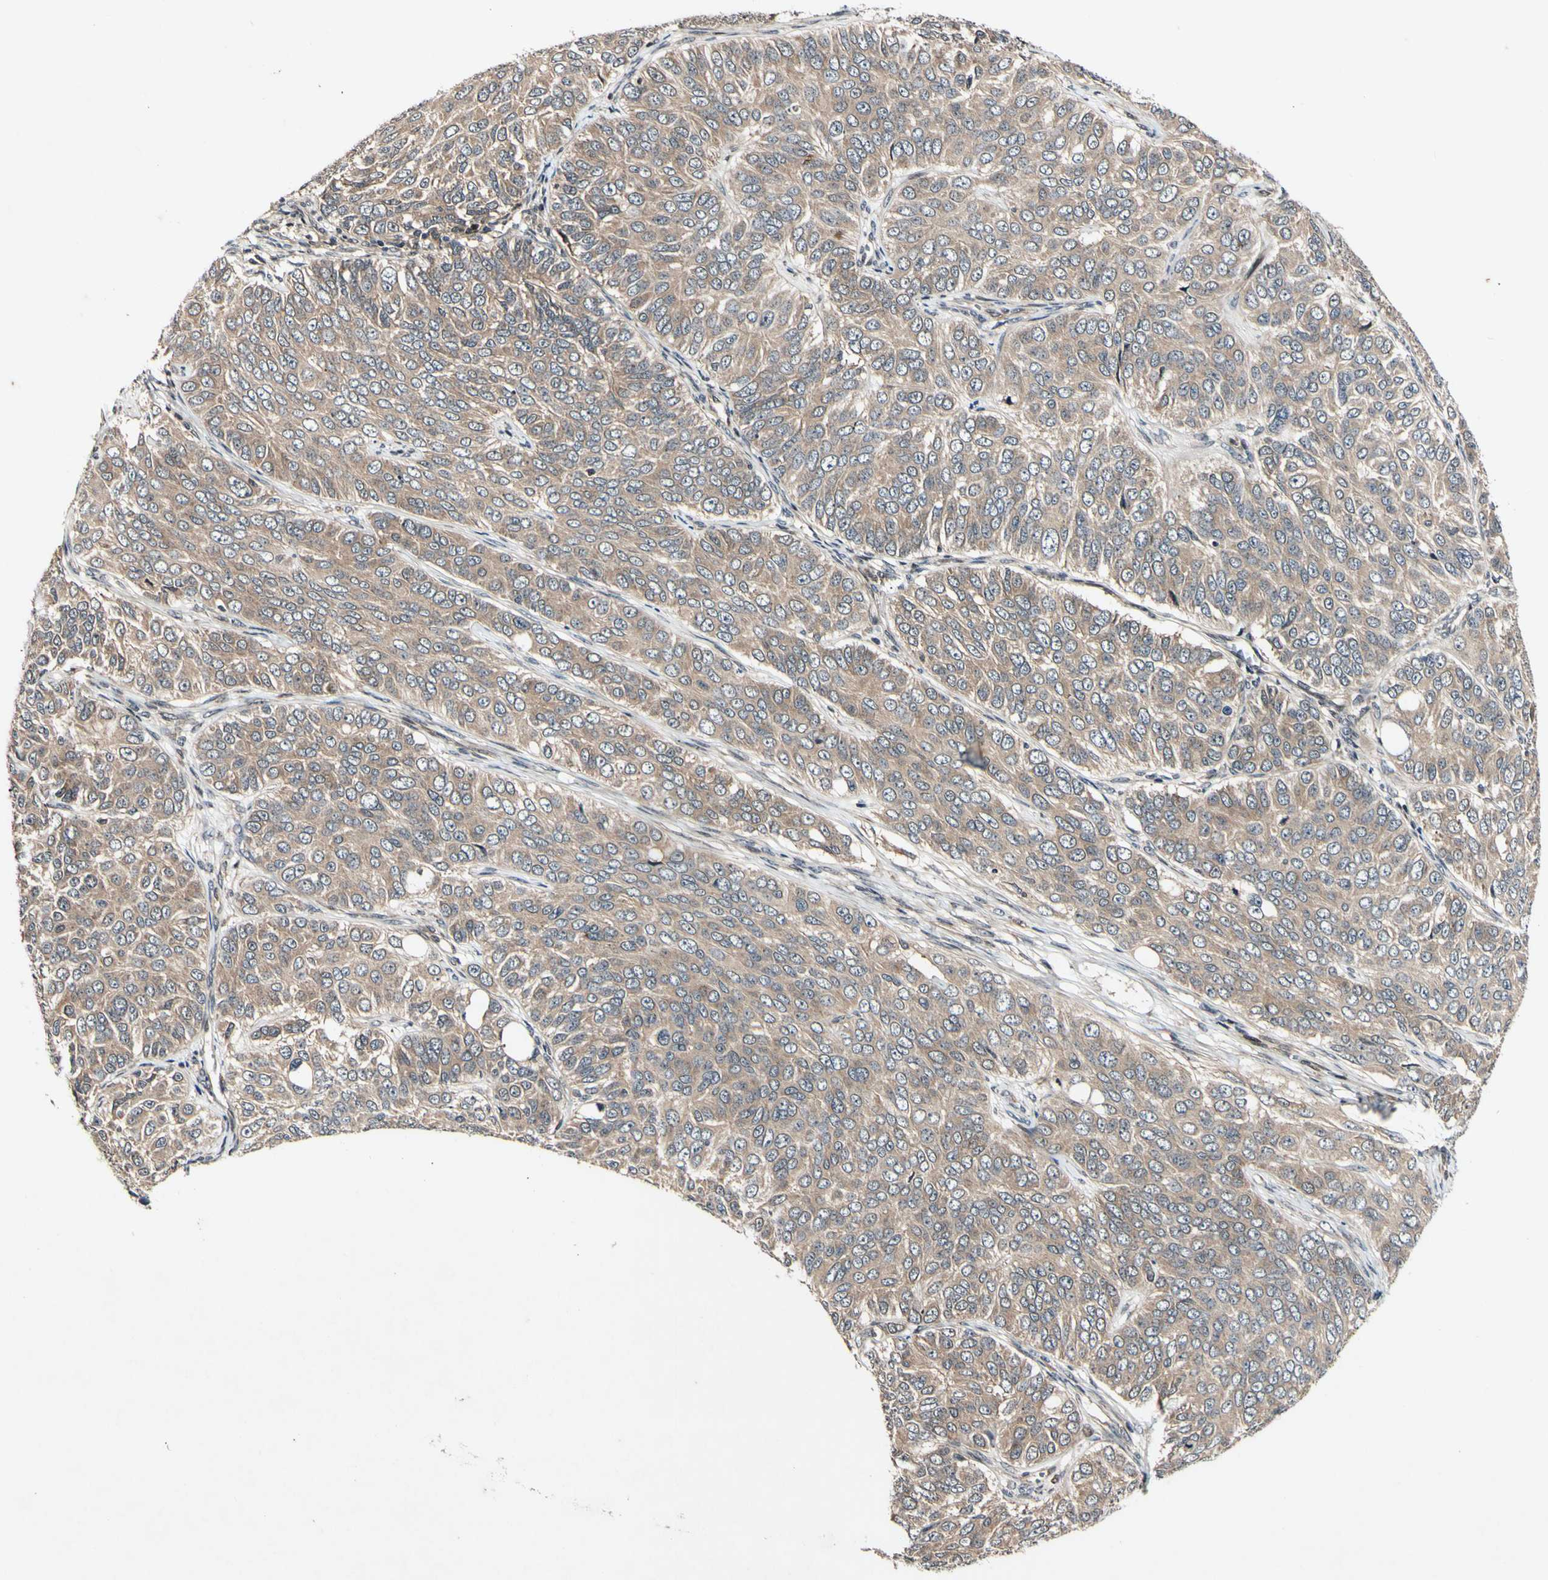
{"staining": {"intensity": "moderate", "quantity": ">75%", "location": "cytoplasmic/membranous"}, "tissue": "ovarian cancer", "cell_type": "Tumor cells", "image_type": "cancer", "snomed": [{"axis": "morphology", "description": "Carcinoma, endometroid"}, {"axis": "topography", "description": "Ovary"}], "caption": "Protein staining of endometroid carcinoma (ovarian) tissue reveals moderate cytoplasmic/membranous expression in approximately >75% of tumor cells.", "gene": "CSNK1E", "patient": {"sex": "female", "age": 51}}